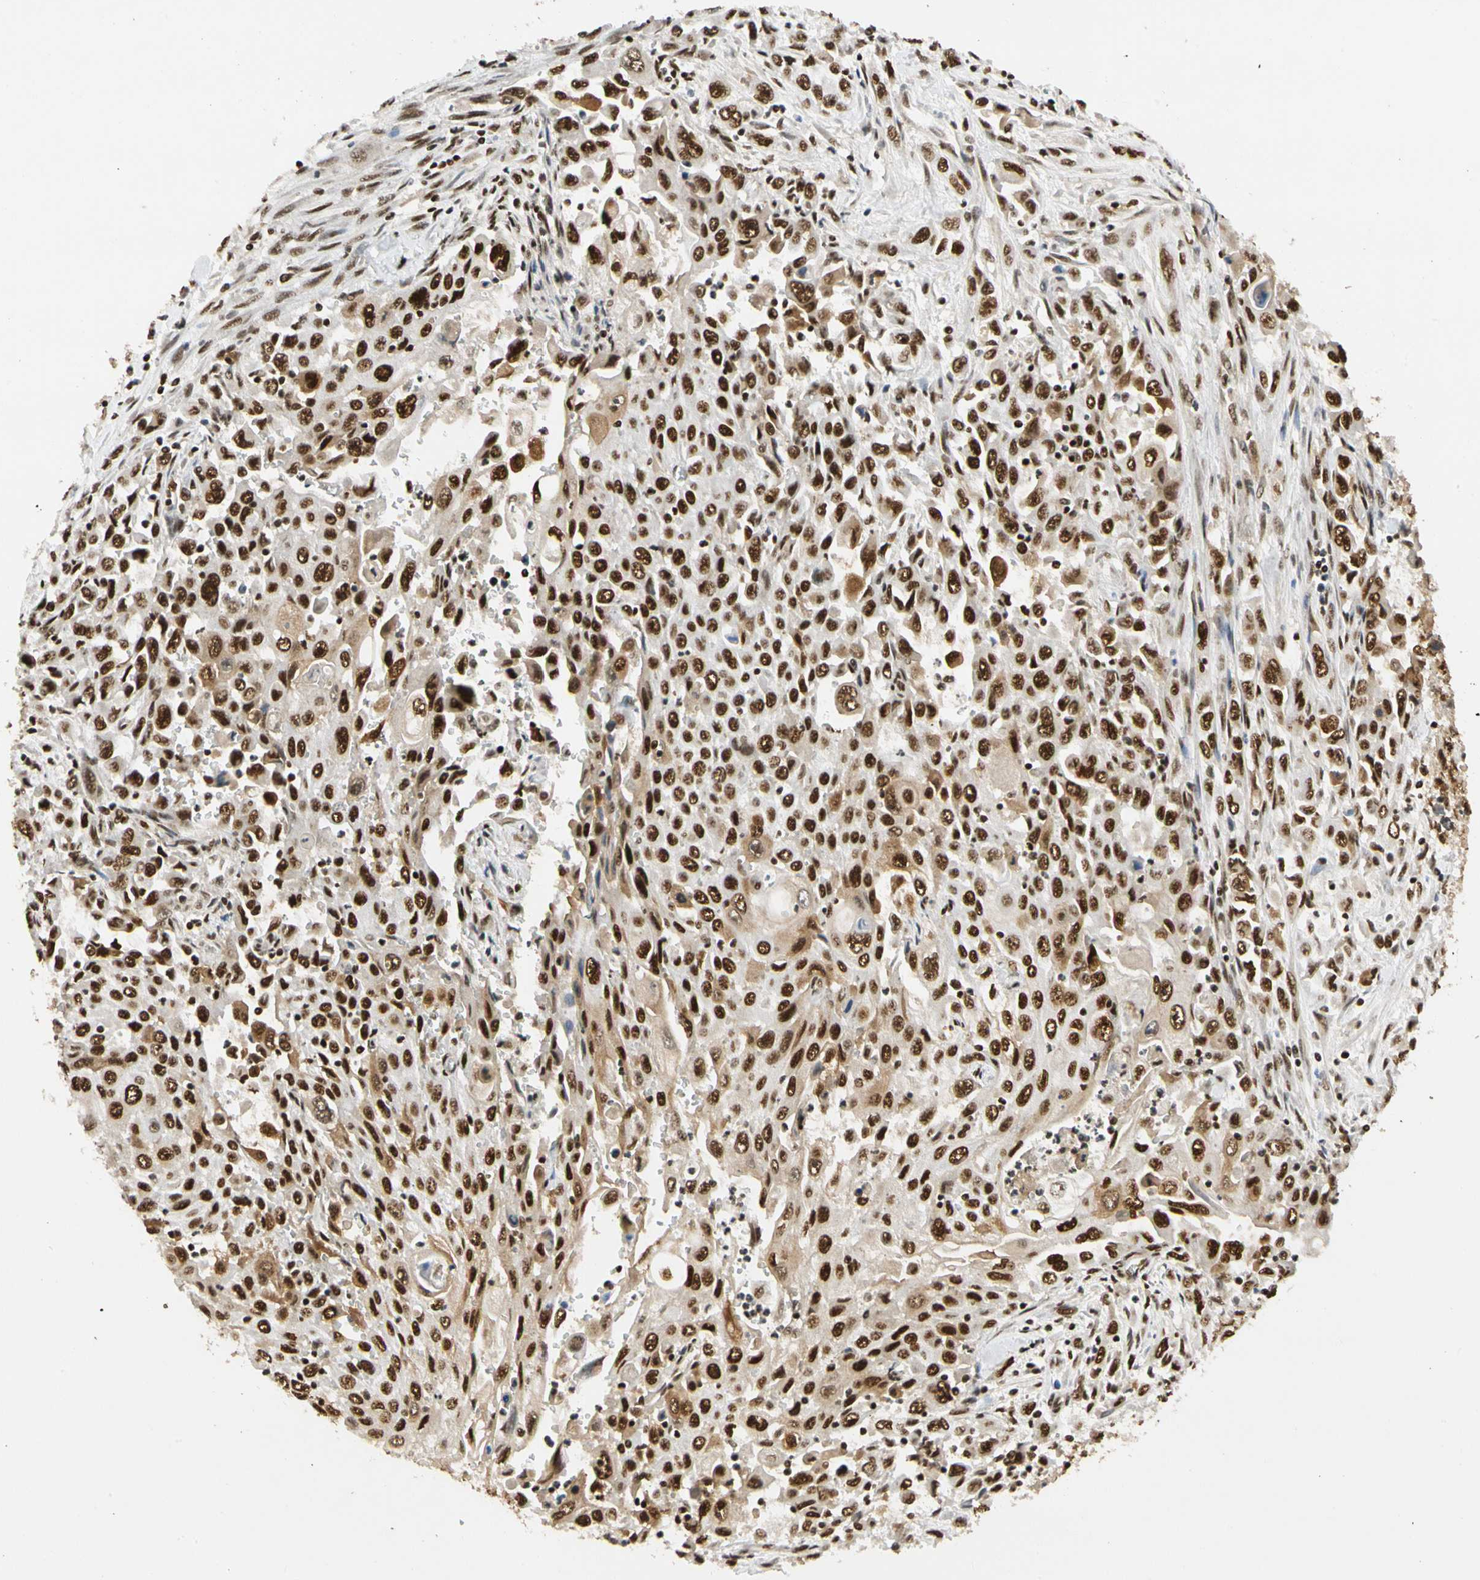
{"staining": {"intensity": "strong", "quantity": ">75%", "location": "nuclear"}, "tissue": "pancreatic cancer", "cell_type": "Tumor cells", "image_type": "cancer", "snomed": [{"axis": "morphology", "description": "Adenocarcinoma, NOS"}, {"axis": "topography", "description": "Pancreas"}], "caption": "Protein expression analysis of human pancreatic adenocarcinoma reveals strong nuclear expression in approximately >75% of tumor cells.", "gene": "CDK12", "patient": {"sex": "male", "age": 70}}